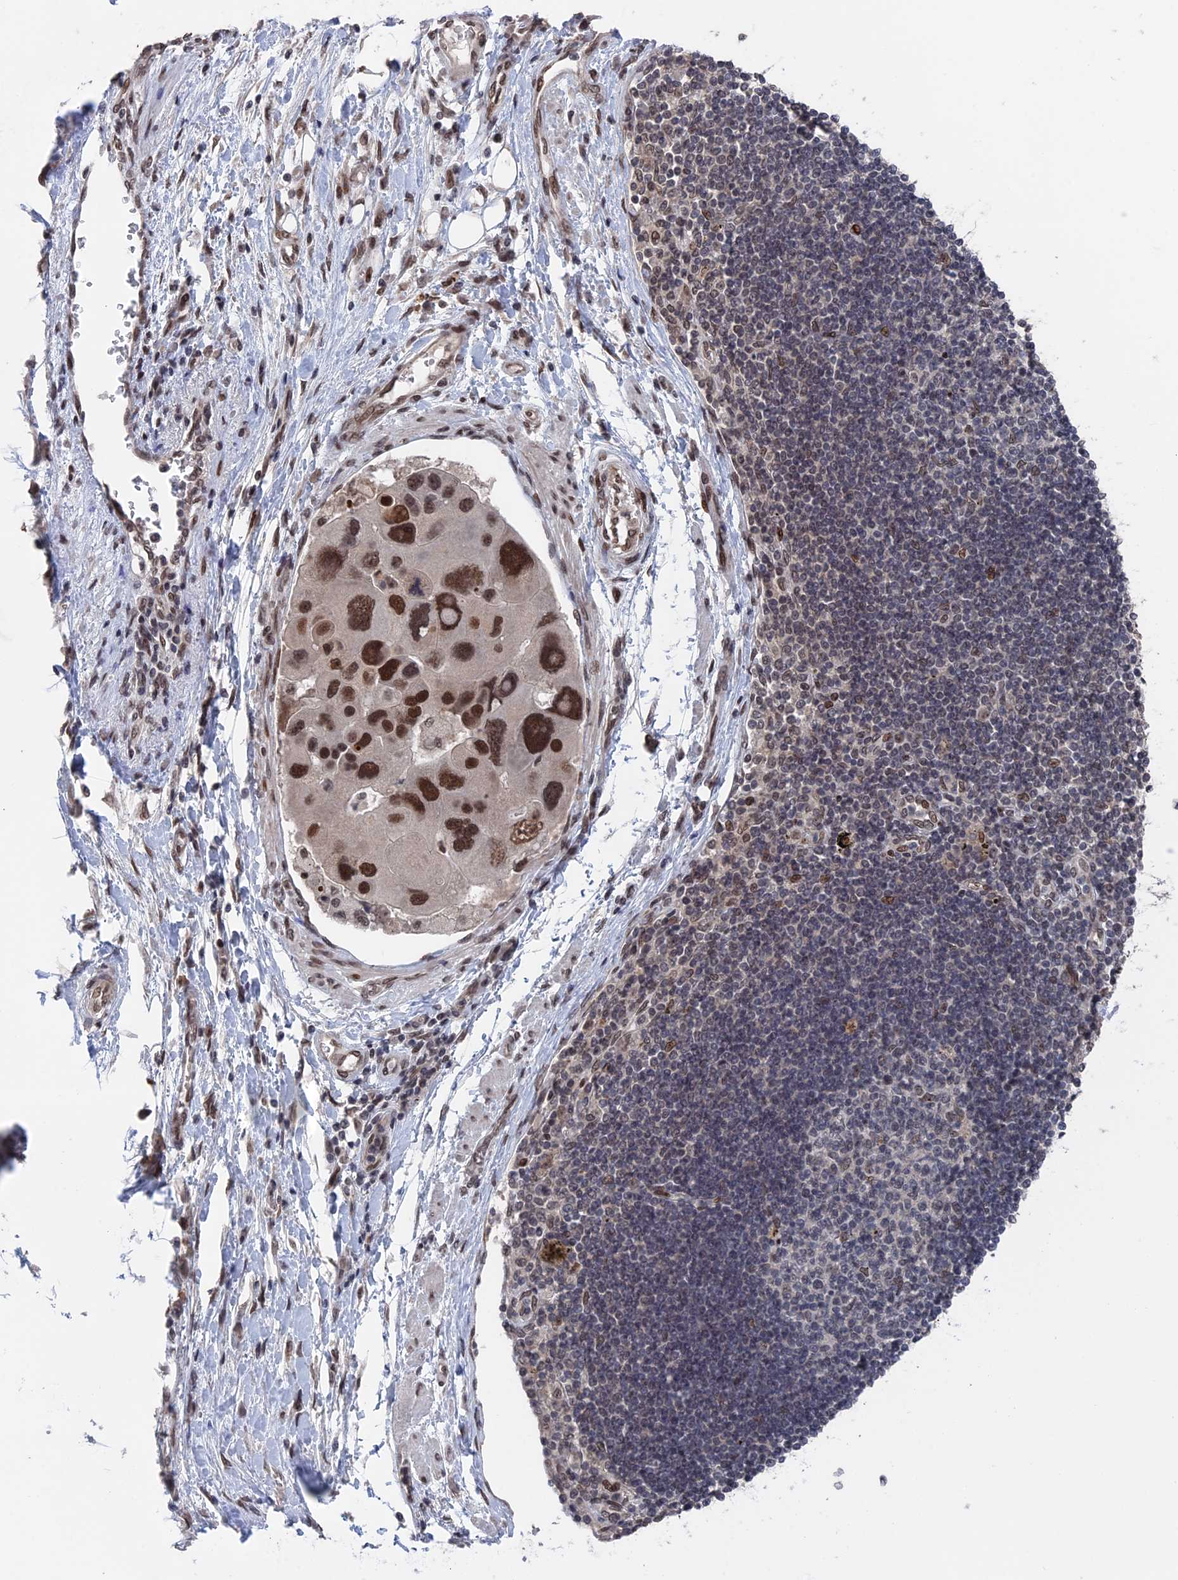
{"staining": {"intensity": "moderate", "quantity": ">75%", "location": "nuclear"}, "tissue": "lung cancer", "cell_type": "Tumor cells", "image_type": "cancer", "snomed": [{"axis": "morphology", "description": "Adenocarcinoma, NOS"}, {"axis": "topography", "description": "Lung"}], "caption": "Lung adenocarcinoma tissue exhibits moderate nuclear expression in approximately >75% of tumor cells", "gene": "NR2C2AP", "patient": {"sex": "female", "age": 54}}